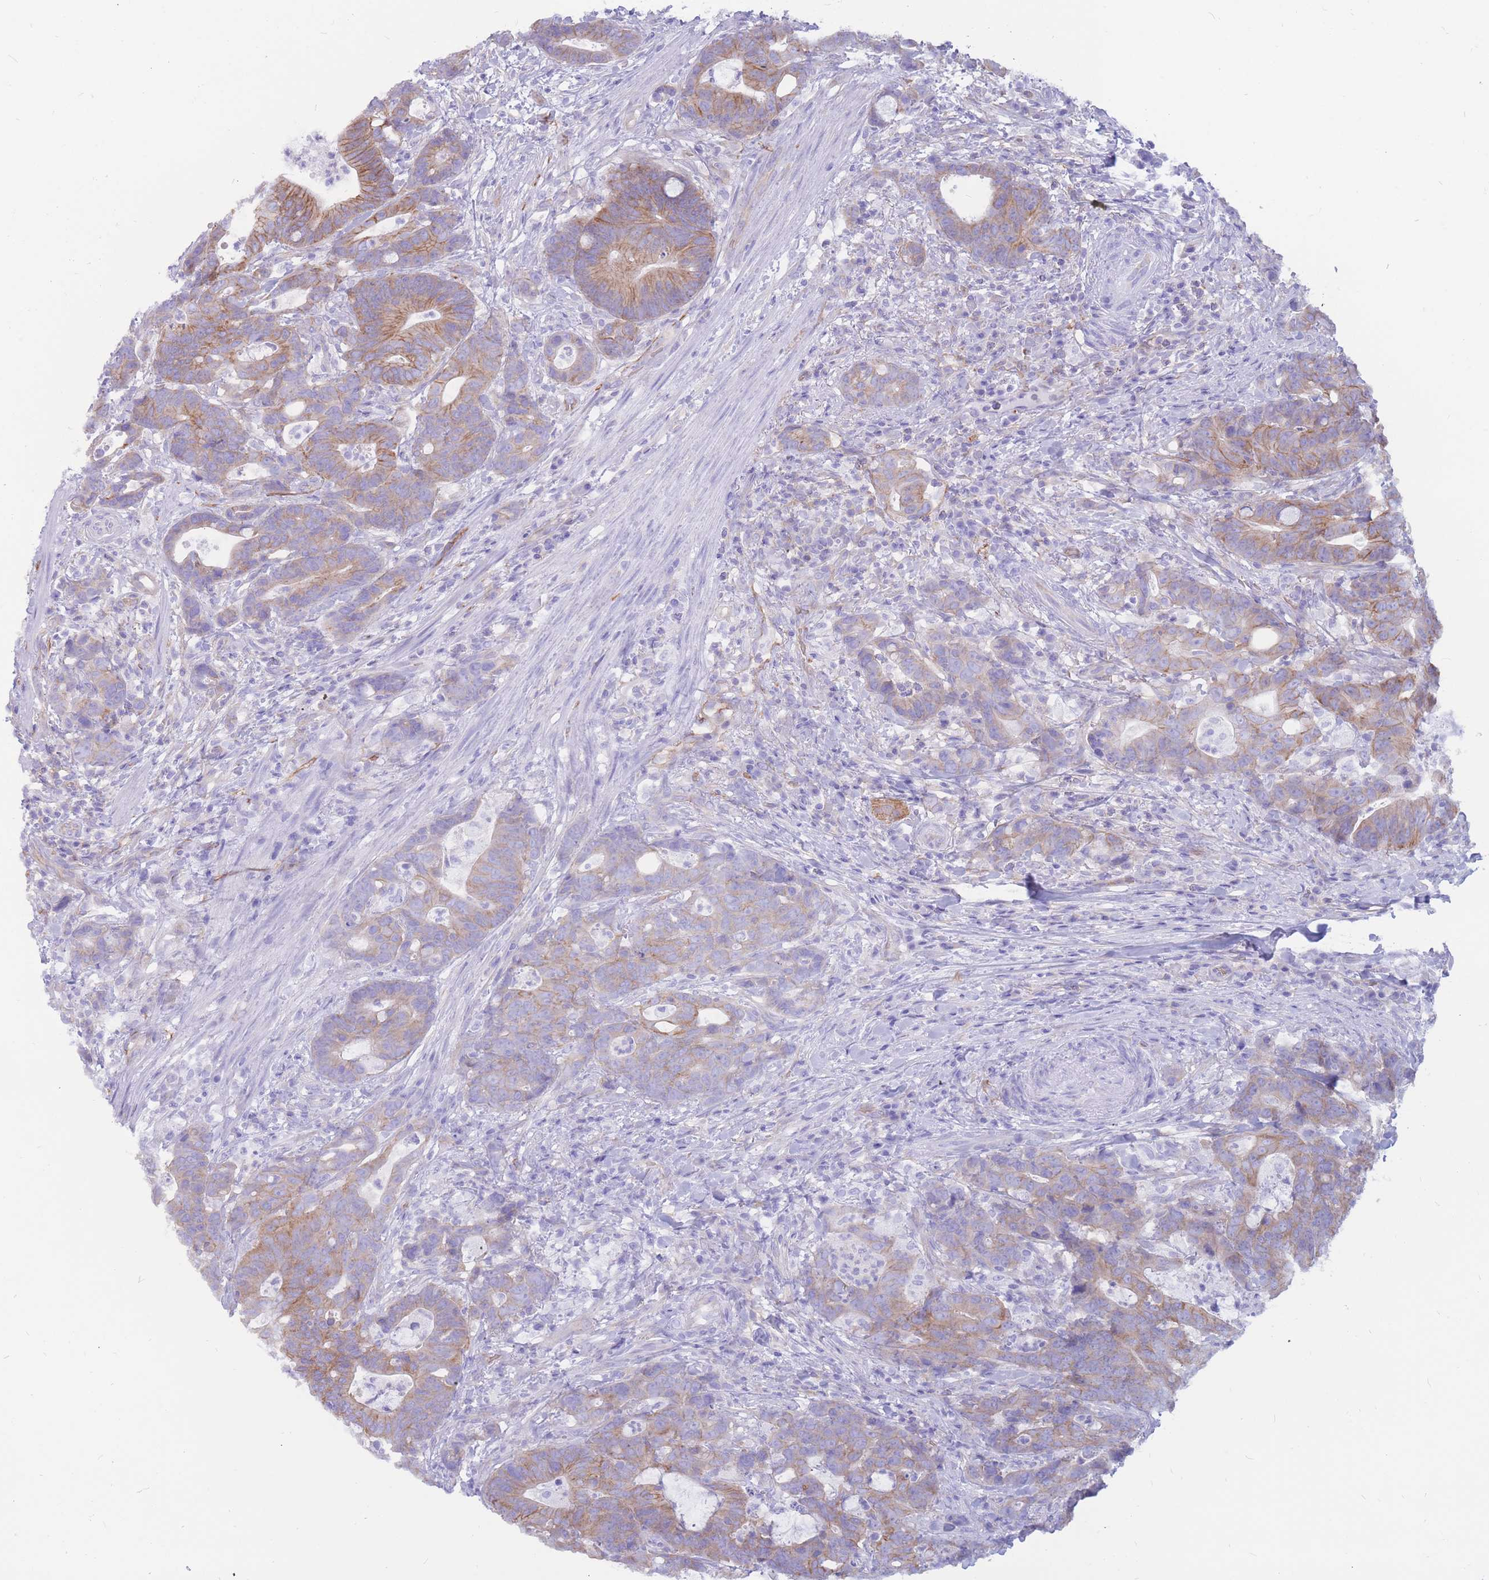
{"staining": {"intensity": "moderate", "quantity": ">75%", "location": "cytoplasmic/membranous"}, "tissue": "colorectal cancer", "cell_type": "Tumor cells", "image_type": "cancer", "snomed": [{"axis": "morphology", "description": "Adenocarcinoma, NOS"}, {"axis": "topography", "description": "Colon"}], "caption": "Immunohistochemical staining of colorectal cancer reveals moderate cytoplasmic/membranous protein staining in about >75% of tumor cells.", "gene": "ADD2", "patient": {"sex": "female", "age": 82}}